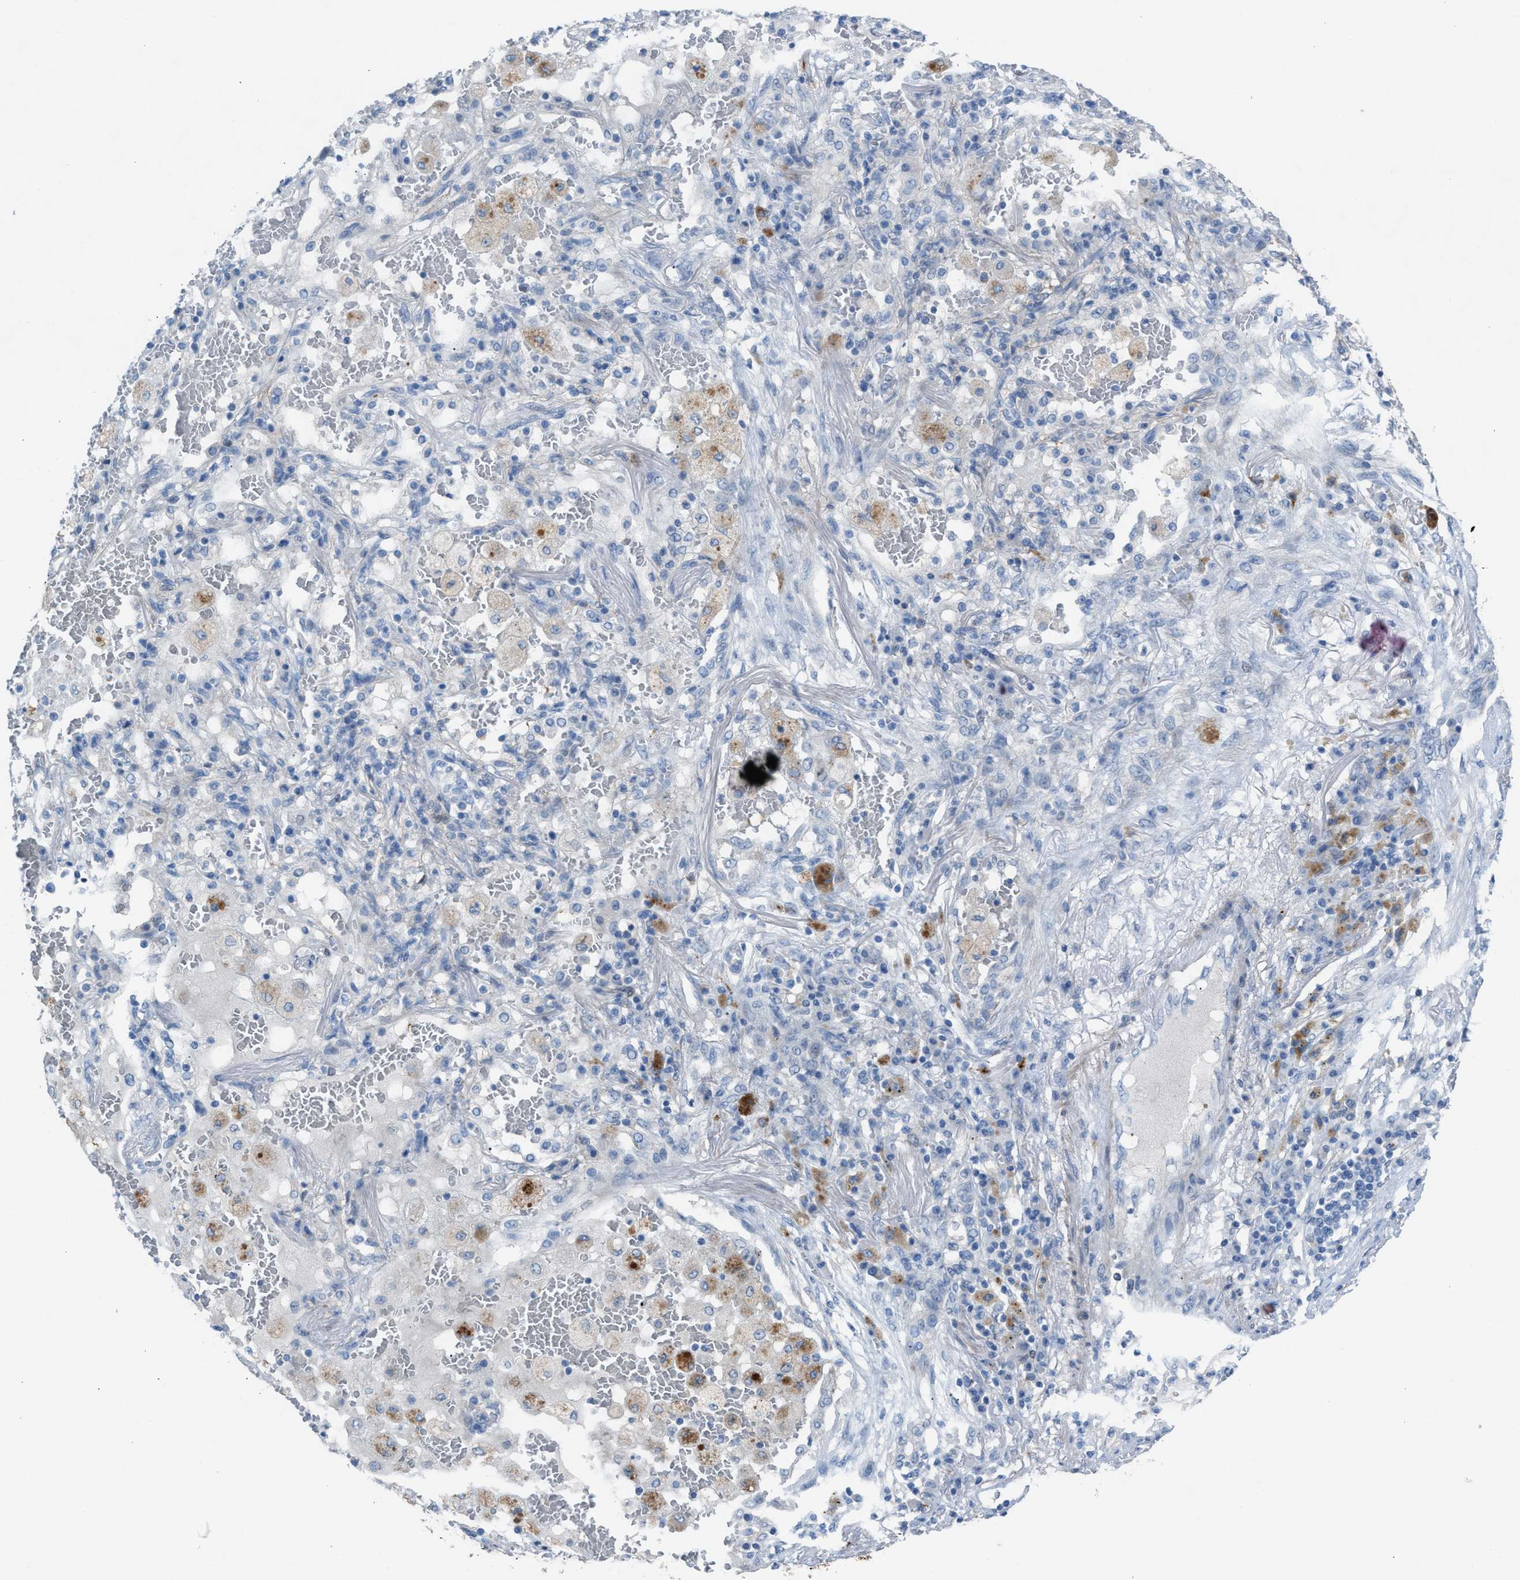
{"staining": {"intensity": "negative", "quantity": "none", "location": "none"}, "tissue": "lung cancer", "cell_type": "Tumor cells", "image_type": "cancer", "snomed": [{"axis": "morphology", "description": "Squamous cell carcinoma, NOS"}, {"axis": "topography", "description": "Lung"}], "caption": "IHC of lung squamous cell carcinoma reveals no staining in tumor cells.", "gene": "ASPA", "patient": {"sex": "male", "age": 61}}